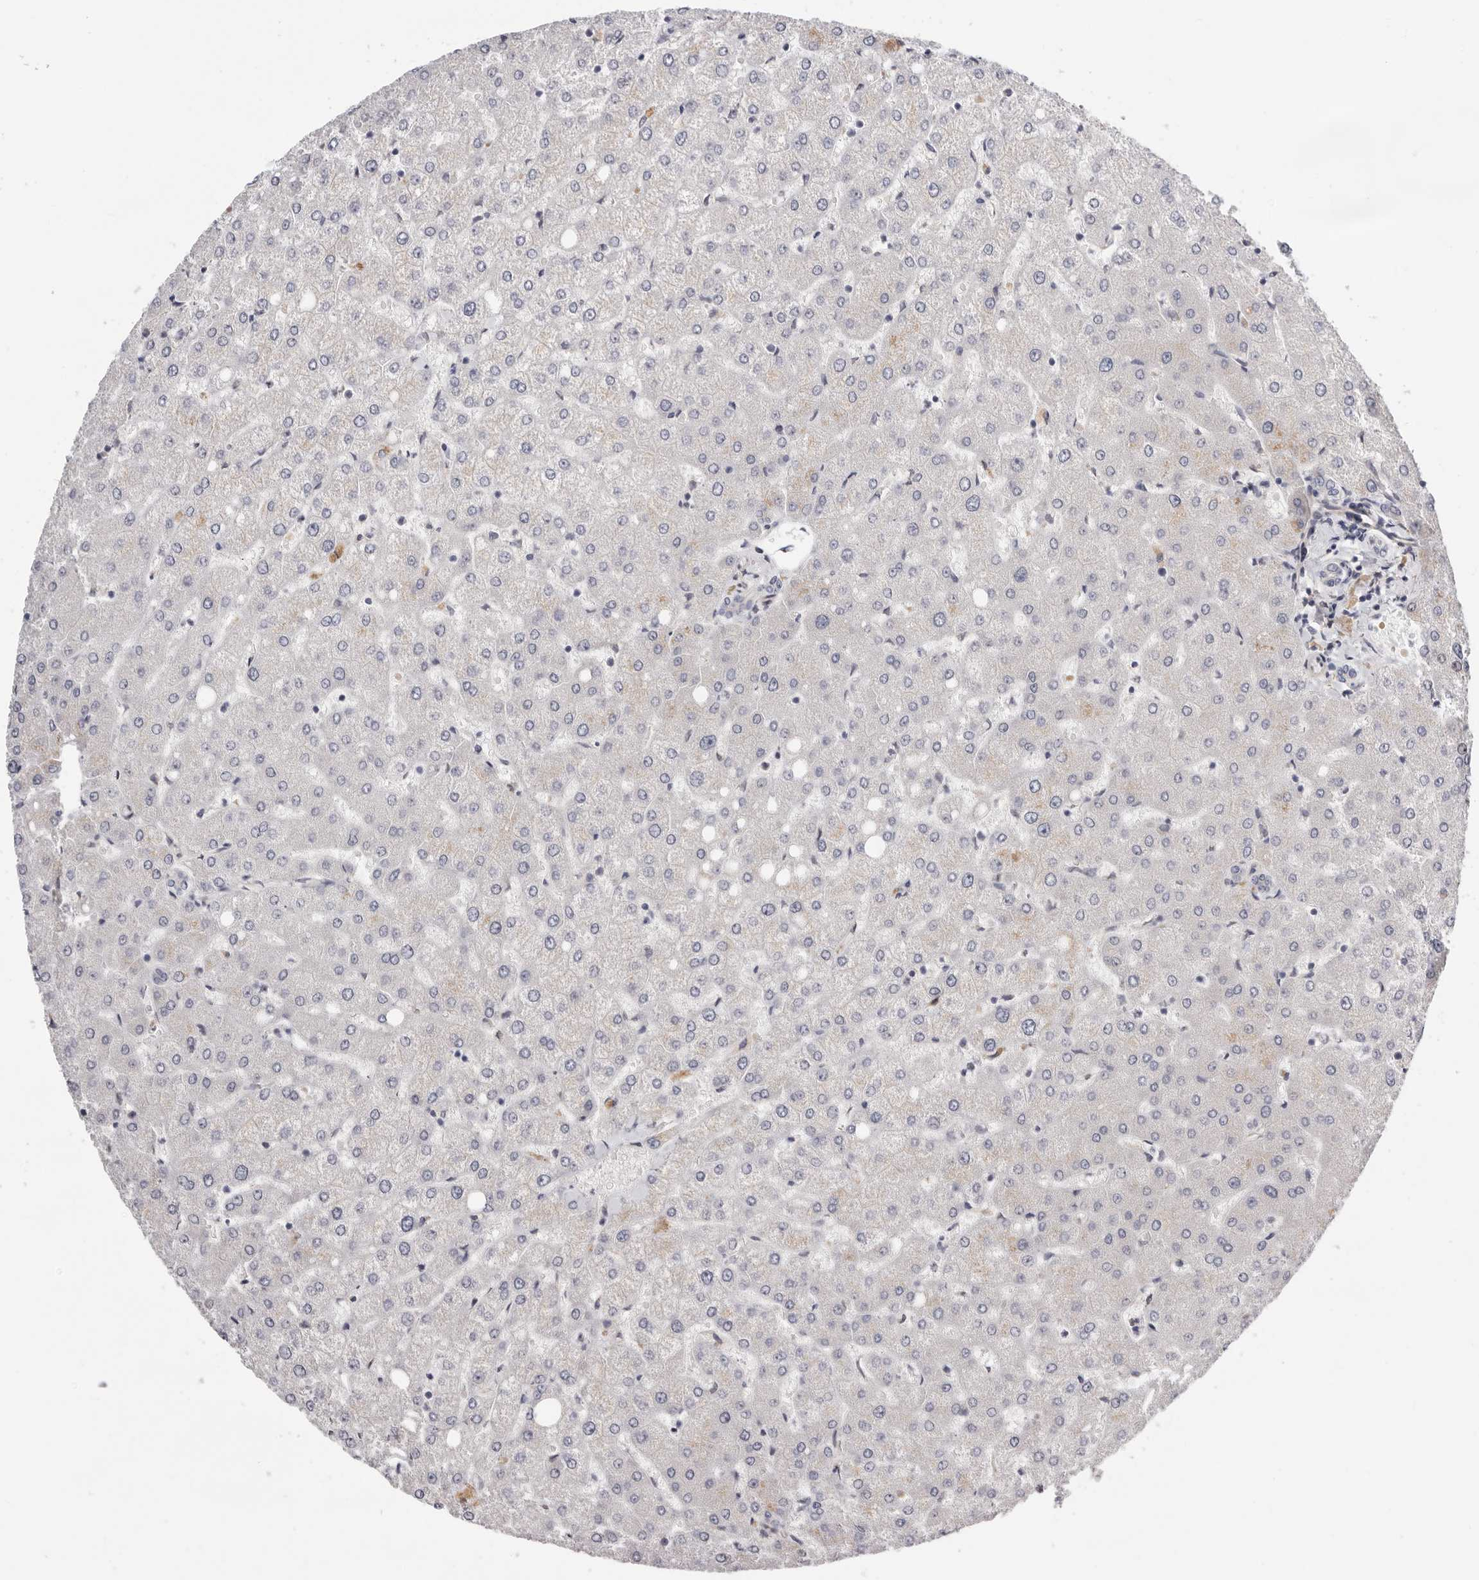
{"staining": {"intensity": "negative", "quantity": "none", "location": "none"}, "tissue": "liver", "cell_type": "Cholangiocytes", "image_type": "normal", "snomed": [{"axis": "morphology", "description": "Normal tissue, NOS"}, {"axis": "topography", "description": "Liver"}], "caption": "Immunohistochemical staining of normal human liver shows no significant expression in cholangiocytes.", "gene": "USH1C", "patient": {"sex": "female", "age": 54}}